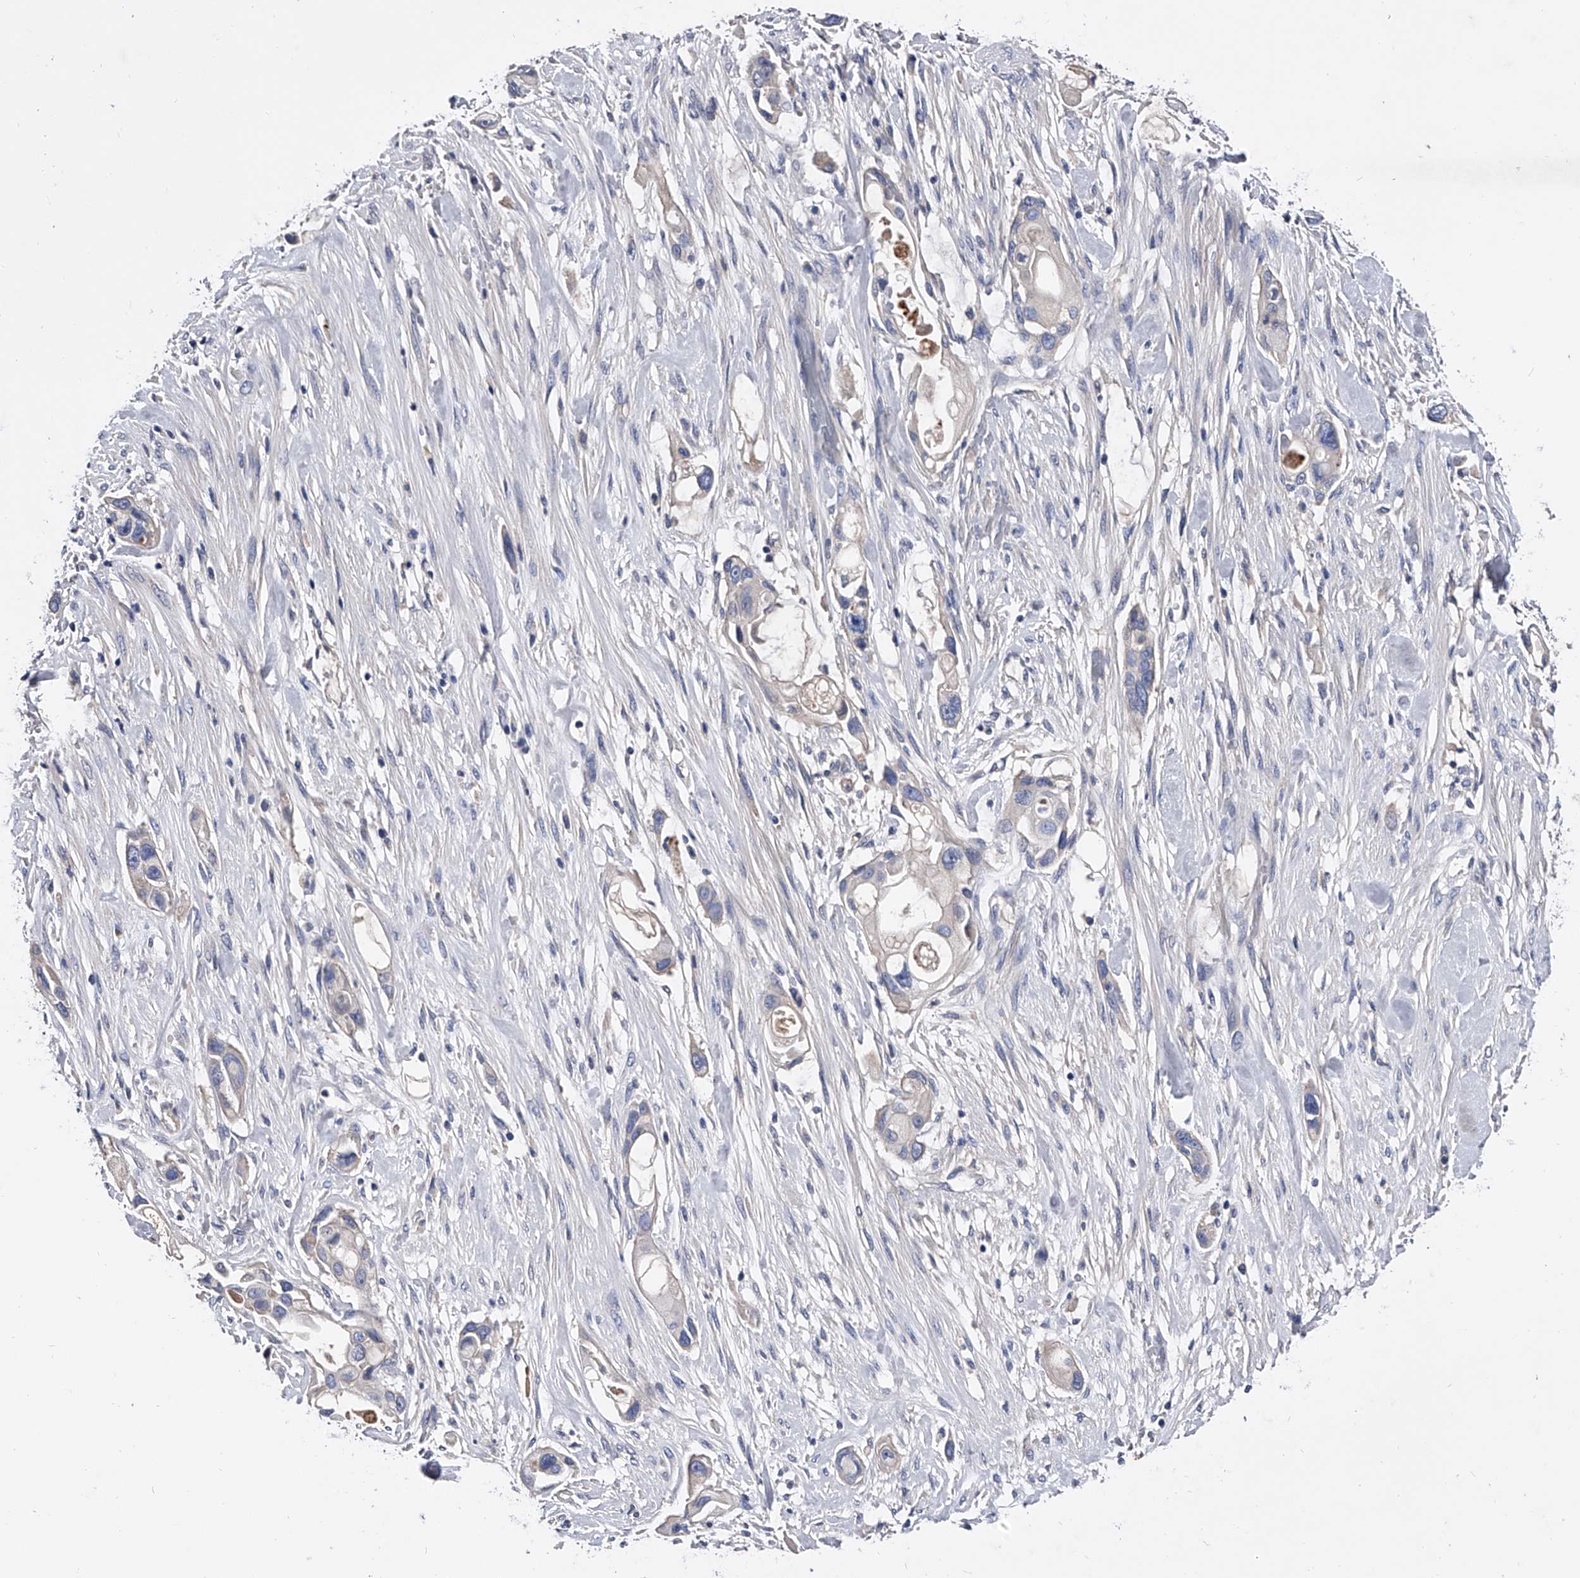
{"staining": {"intensity": "negative", "quantity": "none", "location": "none"}, "tissue": "pancreatic cancer", "cell_type": "Tumor cells", "image_type": "cancer", "snomed": [{"axis": "morphology", "description": "Adenocarcinoma, NOS"}, {"axis": "topography", "description": "Pancreas"}], "caption": "Tumor cells are negative for protein expression in human pancreatic cancer (adenocarcinoma).", "gene": "EFCAB7", "patient": {"sex": "female", "age": 60}}